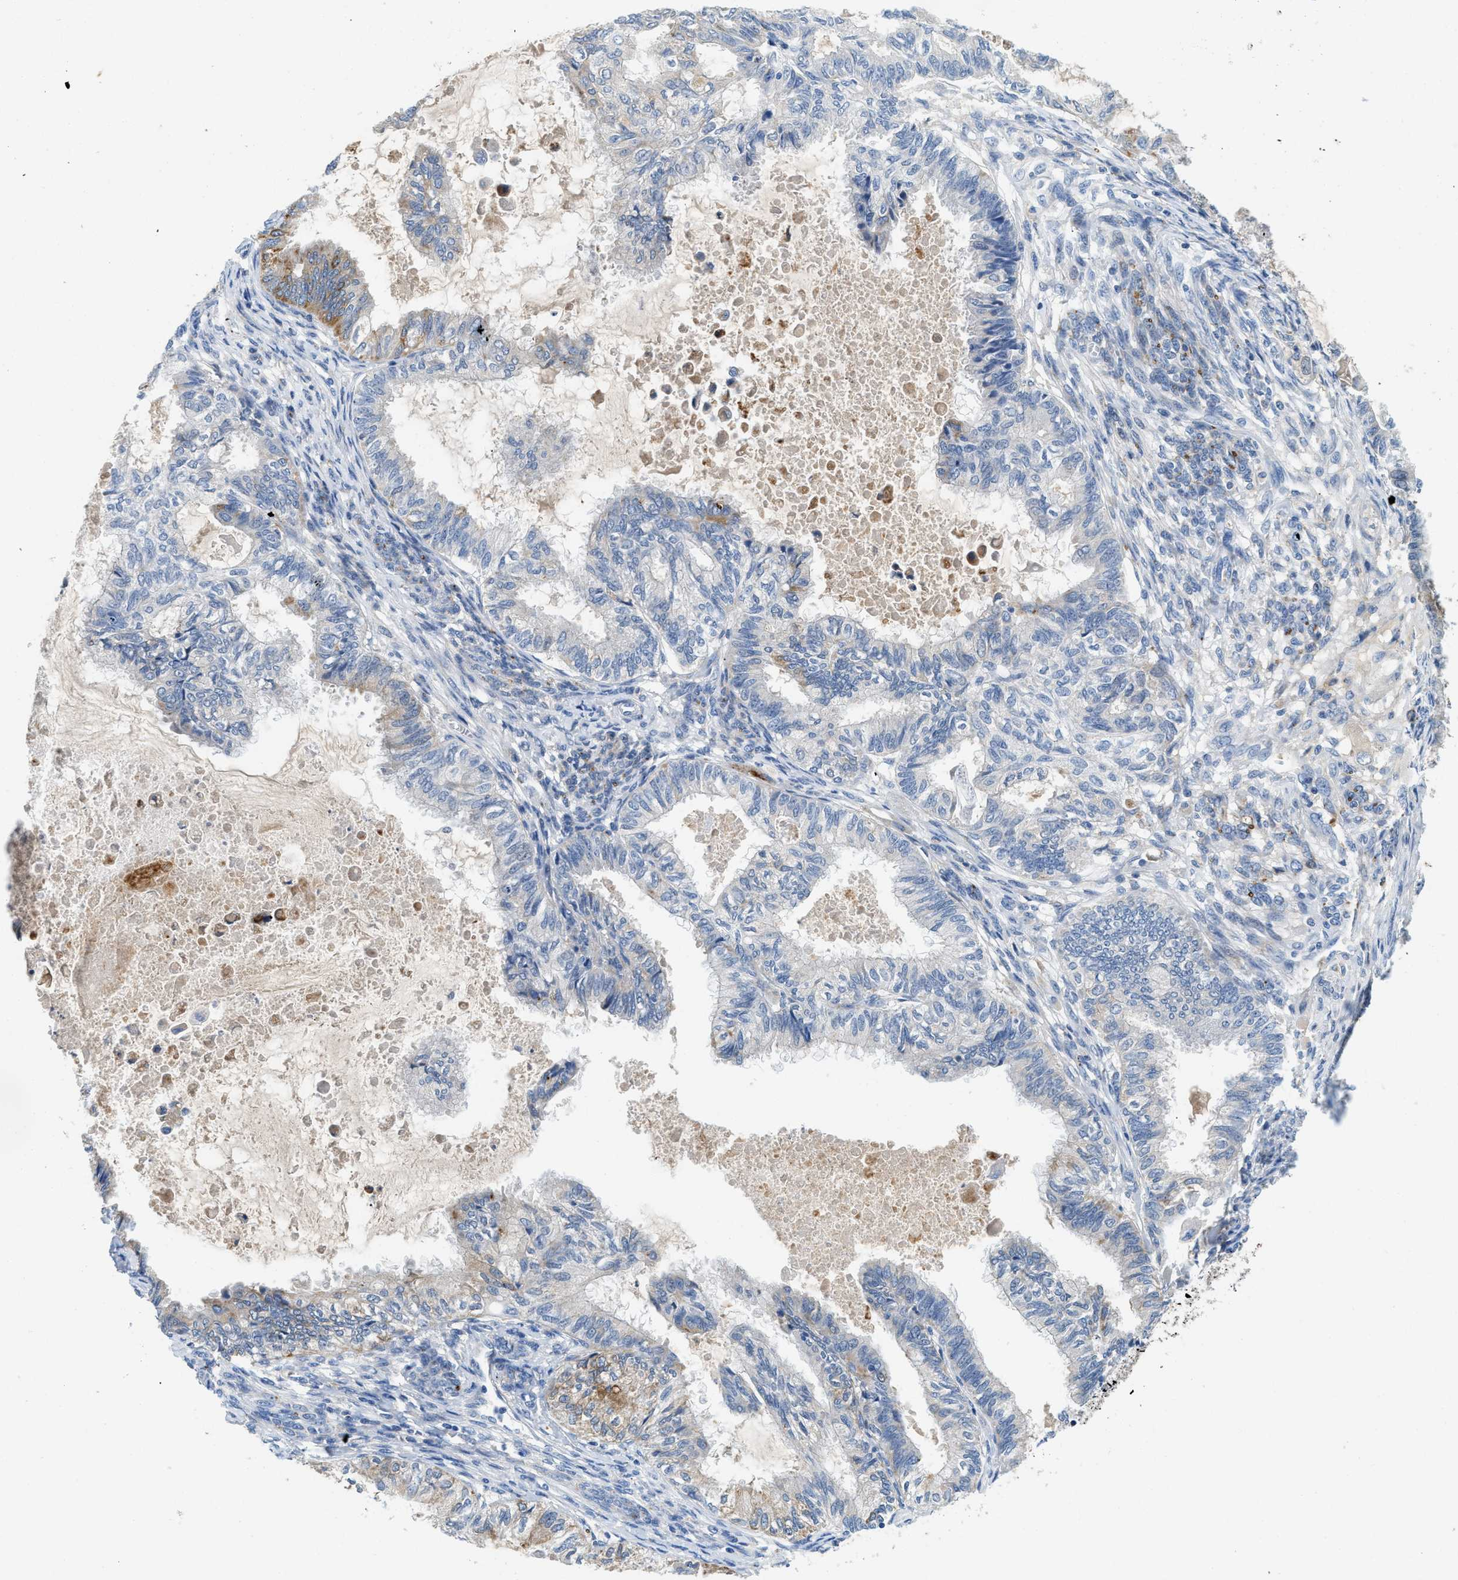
{"staining": {"intensity": "weak", "quantity": "25%-75%", "location": "cytoplasmic/membranous"}, "tissue": "cervical cancer", "cell_type": "Tumor cells", "image_type": "cancer", "snomed": [{"axis": "morphology", "description": "Normal tissue, NOS"}, {"axis": "morphology", "description": "Adenocarcinoma, NOS"}, {"axis": "topography", "description": "Cervix"}, {"axis": "topography", "description": "Endometrium"}], "caption": "This micrograph displays cervical cancer (adenocarcinoma) stained with immunohistochemistry (IHC) to label a protein in brown. The cytoplasmic/membranous of tumor cells show weak positivity for the protein. Nuclei are counter-stained blue.", "gene": "TSPAN3", "patient": {"sex": "female", "age": 86}}